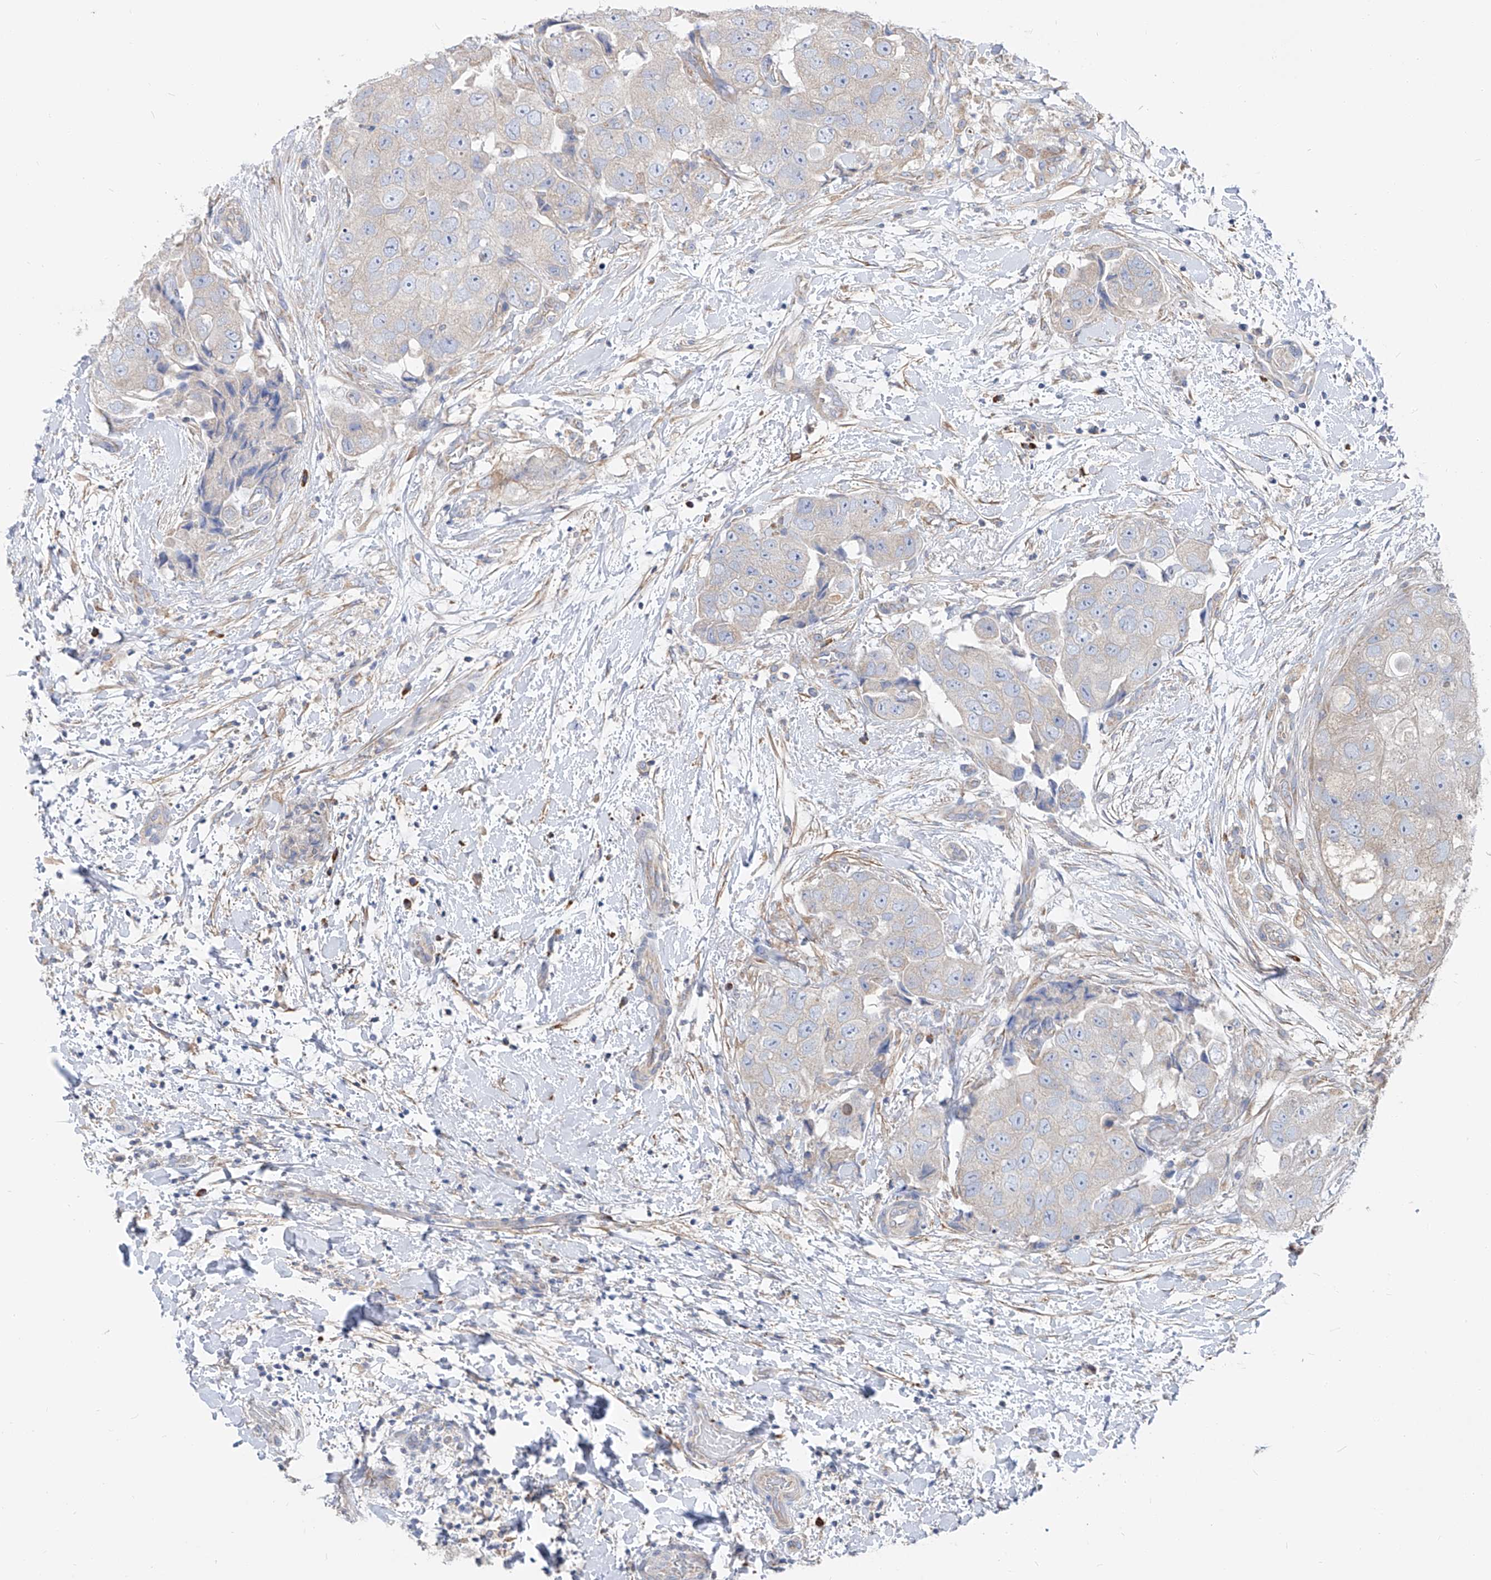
{"staining": {"intensity": "negative", "quantity": "none", "location": "none"}, "tissue": "breast cancer", "cell_type": "Tumor cells", "image_type": "cancer", "snomed": [{"axis": "morphology", "description": "Normal tissue, NOS"}, {"axis": "morphology", "description": "Duct carcinoma"}, {"axis": "topography", "description": "Breast"}], "caption": "Tumor cells are negative for brown protein staining in breast infiltrating ductal carcinoma.", "gene": "UFL1", "patient": {"sex": "female", "age": 62}}